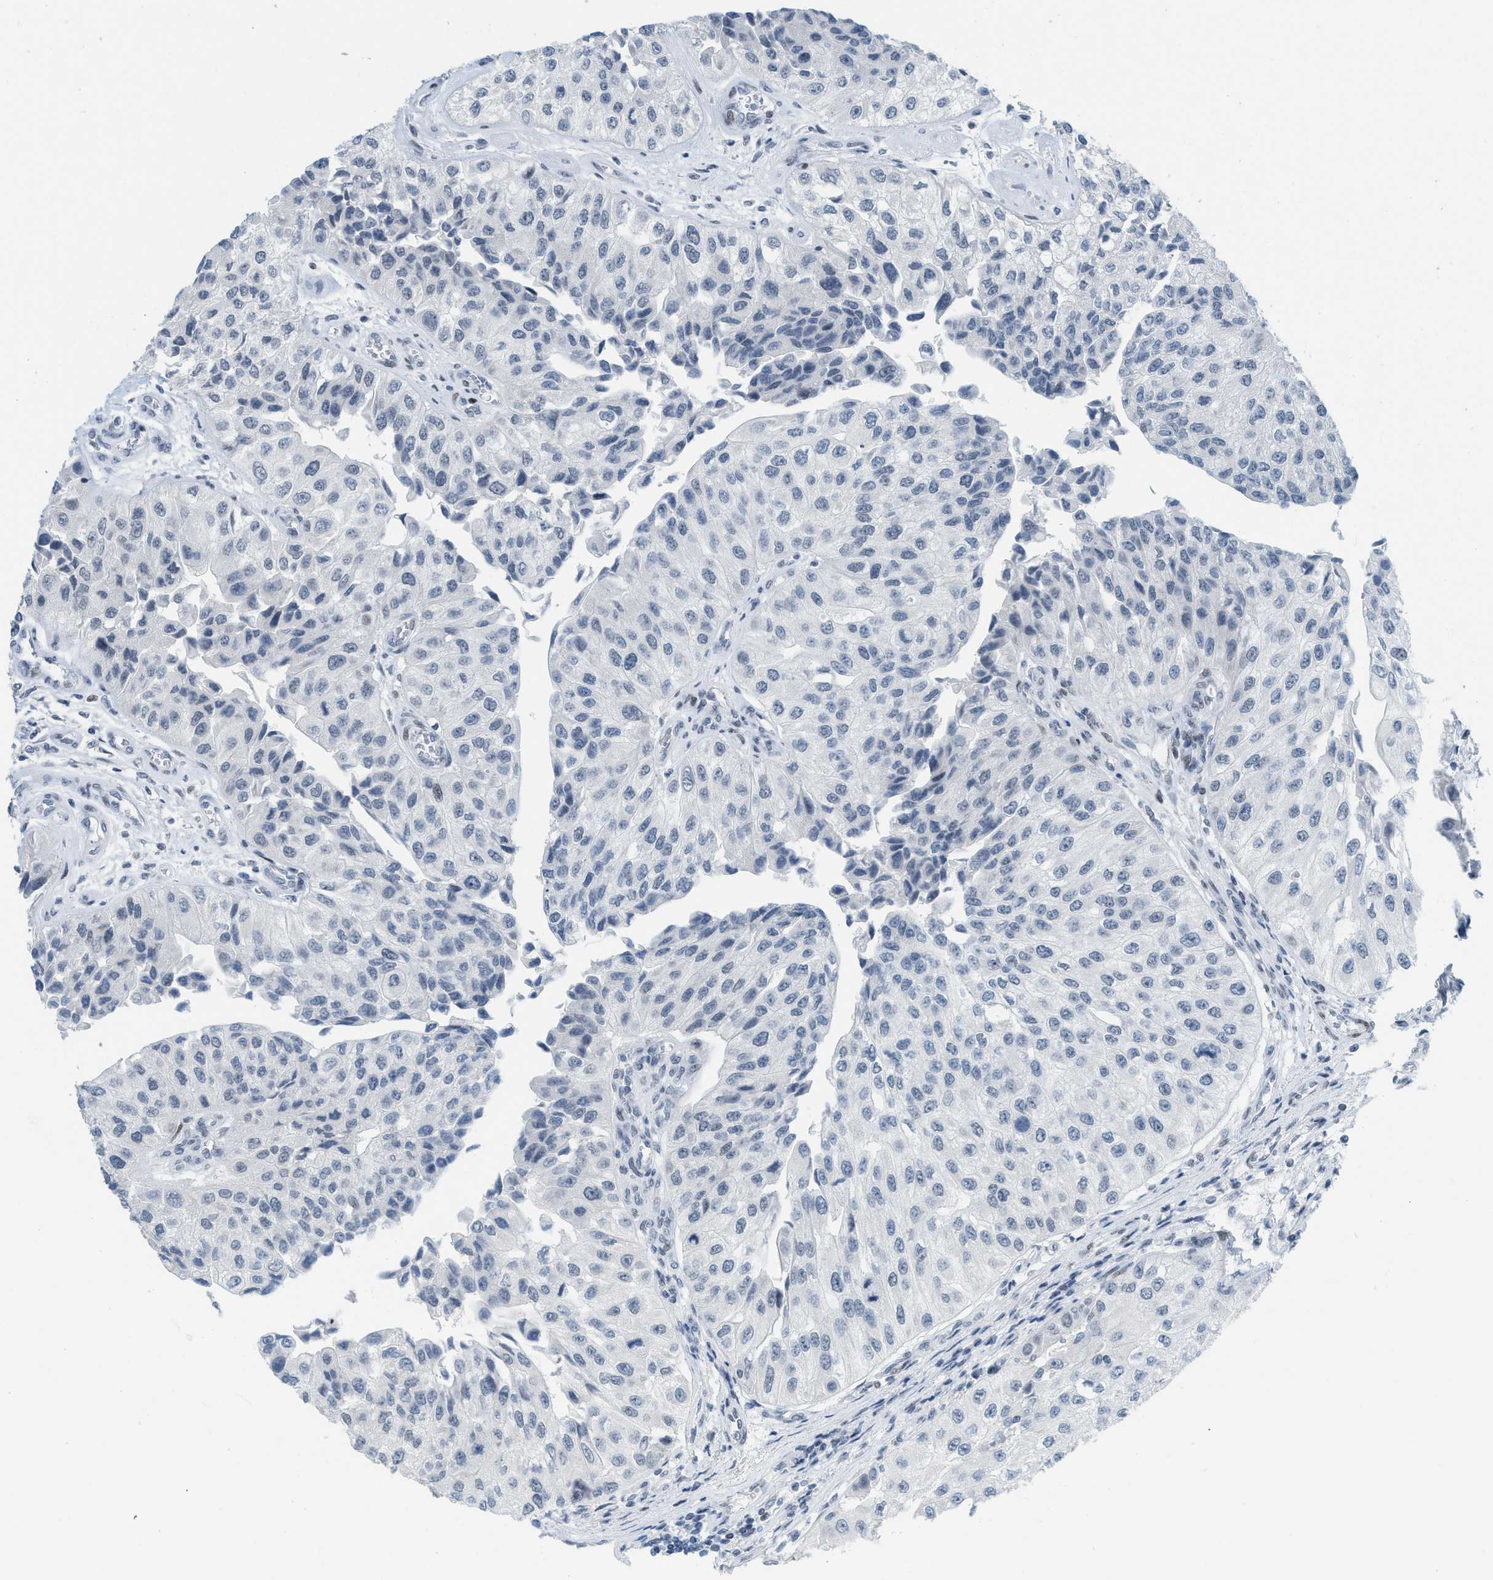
{"staining": {"intensity": "negative", "quantity": "none", "location": "none"}, "tissue": "urothelial cancer", "cell_type": "Tumor cells", "image_type": "cancer", "snomed": [{"axis": "morphology", "description": "Urothelial carcinoma, High grade"}, {"axis": "topography", "description": "Kidney"}, {"axis": "topography", "description": "Urinary bladder"}], "caption": "Immunohistochemistry image of human high-grade urothelial carcinoma stained for a protein (brown), which exhibits no staining in tumor cells.", "gene": "PBX1", "patient": {"sex": "male", "age": 77}}